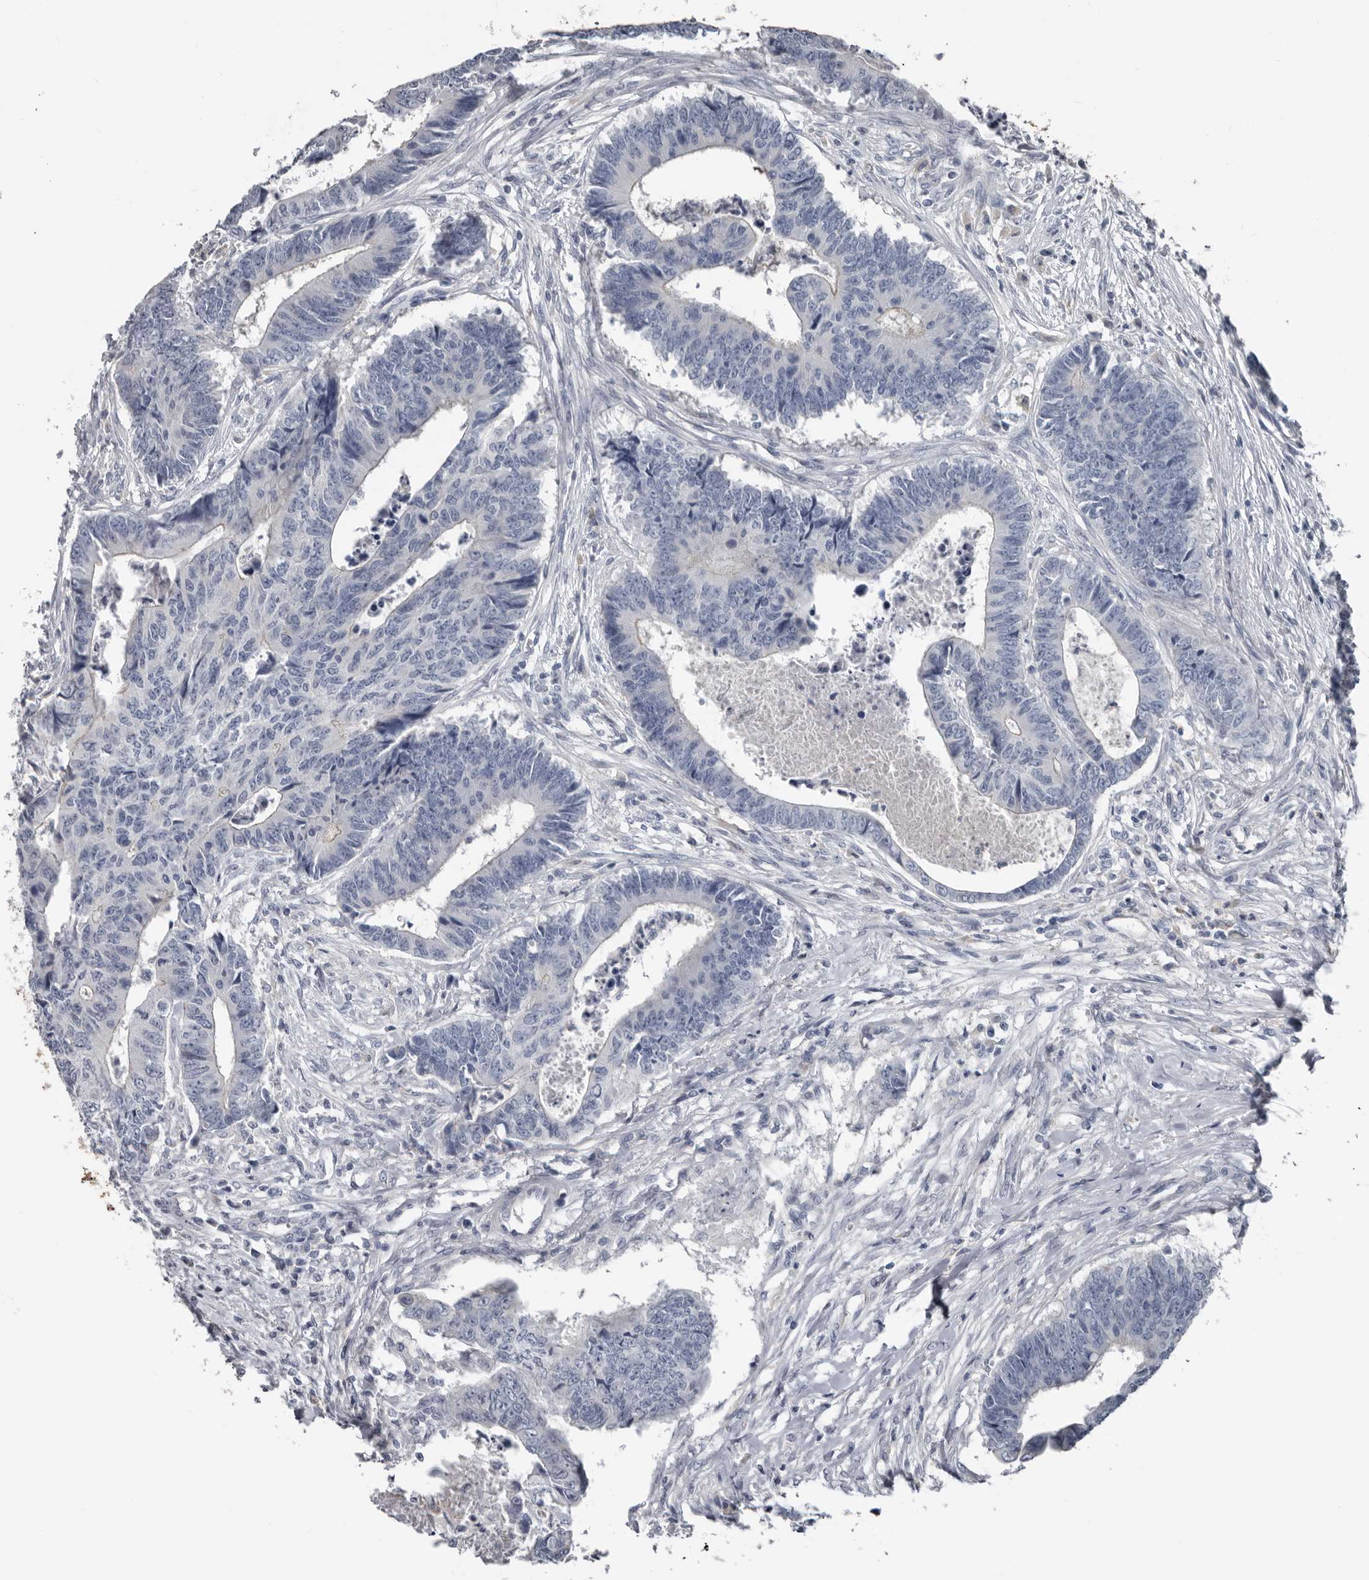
{"staining": {"intensity": "negative", "quantity": "none", "location": "none"}, "tissue": "colorectal cancer", "cell_type": "Tumor cells", "image_type": "cancer", "snomed": [{"axis": "morphology", "description": "Adenocarcinoma, NOS"}, {"axis": "topography", "description": "Rectum"}], "caption": "High magnification brightfield microscopy of colorectal adenocarcinoma stained with DAB (3,3'-diaminobenzidine) (brown) and counterstained with hematoxylin (blue): tumor cells show no significant staining.", "gene": "FABP7", "patient": {"sex": "male", "age": 84}}